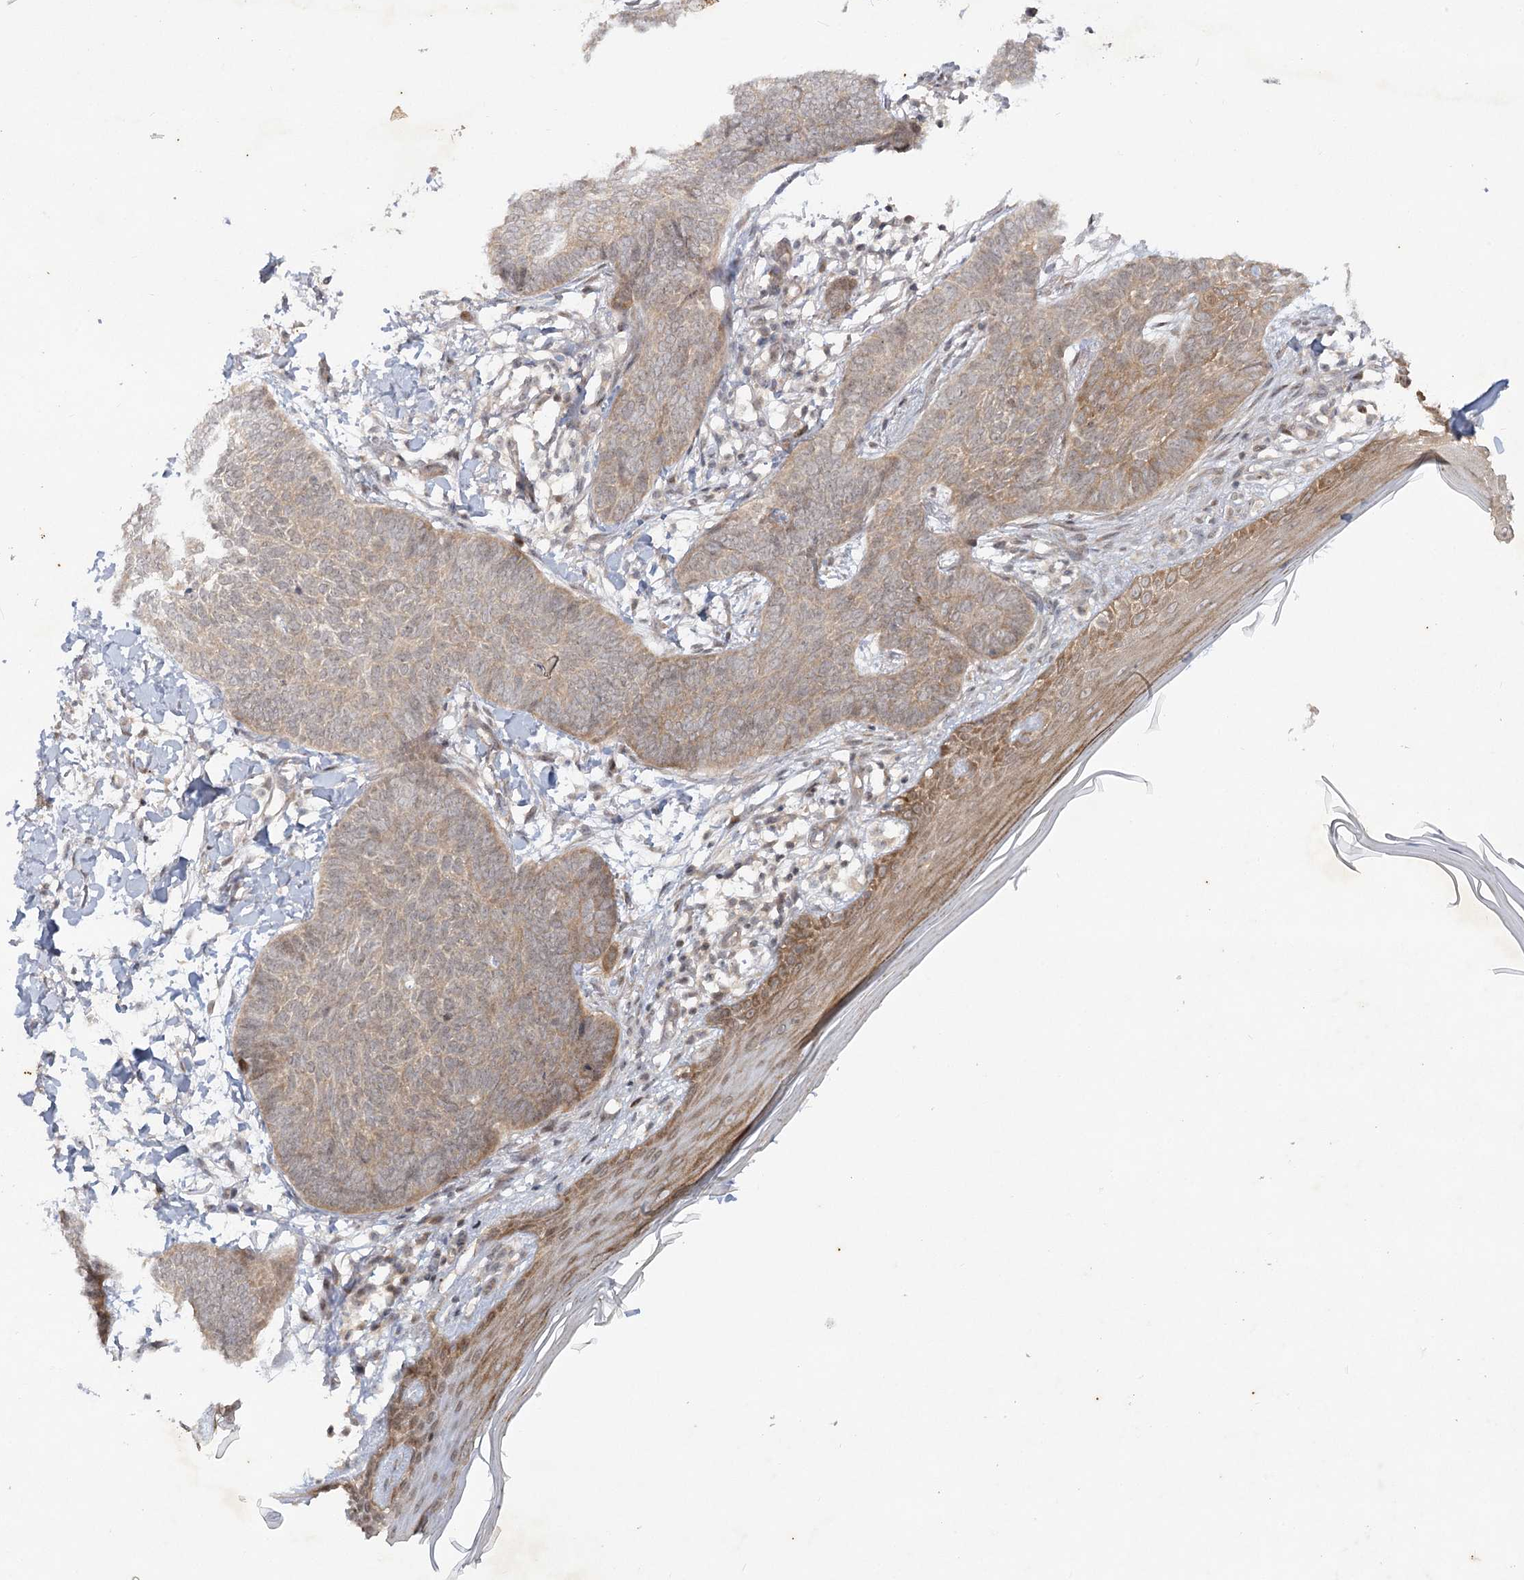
{"staining": {"intensity": "weak", "quantity": "25%-75%", "location": "cytoplasmic/membranous"}, "tissue": "skin cancer", "cell_type": "Tumor cells", "image_type": "cancer", "snomed": [{"axis": "morphology", "description": "Normal tissue, NOS"}, {"axis": "morphology", "description": "Basal cell carcinoma"}, {"axis": "topography", "description": "Skin"}], "caption": "This is a photomicrograph of immunohistochemistry staining of skin cancer, which shows weak expression in the cytoplasmic/membranous of tumor cells.", "gene": "SH2D3A", "patient": {"sex": "male", "age": 50}}